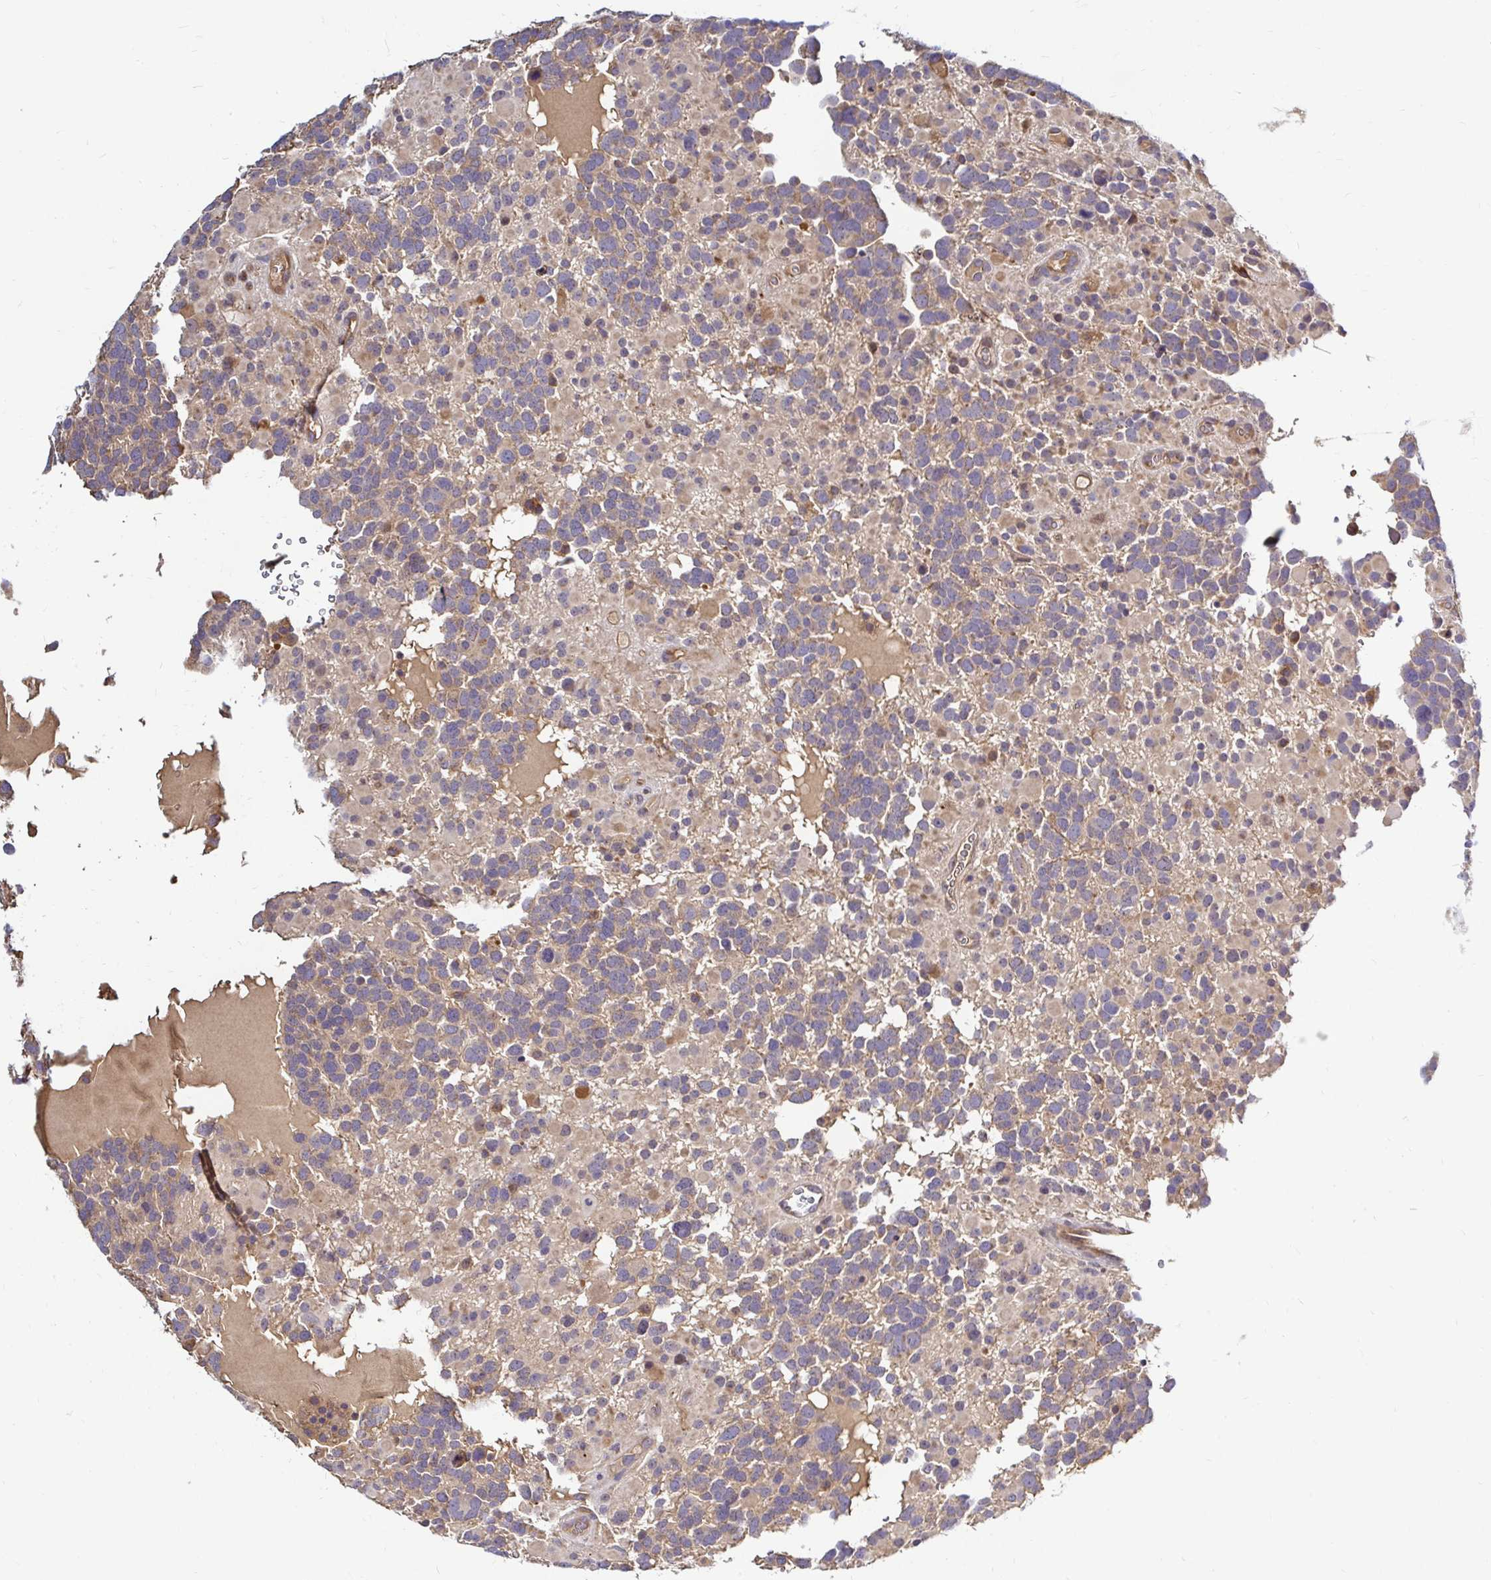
{"staining": {"intensity": "weak", "quantity": ">75%", "location": "cytoplasmic/membranous"}, "tissue": "glioma", "cell_type": "Tumor cells", "image_type": "cancer", "snomed": [{"axis": "morphology", "description": "Glioma, malignant, High grade"}, {"axis": "topography", "description": "Brain"}], "caption": "Weak cytoplasmic/membranous positivity for a protein is appreciated in approximately >75% of tumor cells of malignant high-grade glioma using IHC.", "gene": "ARHGEF37", "patient": {"sex": "female", "age": 40}}